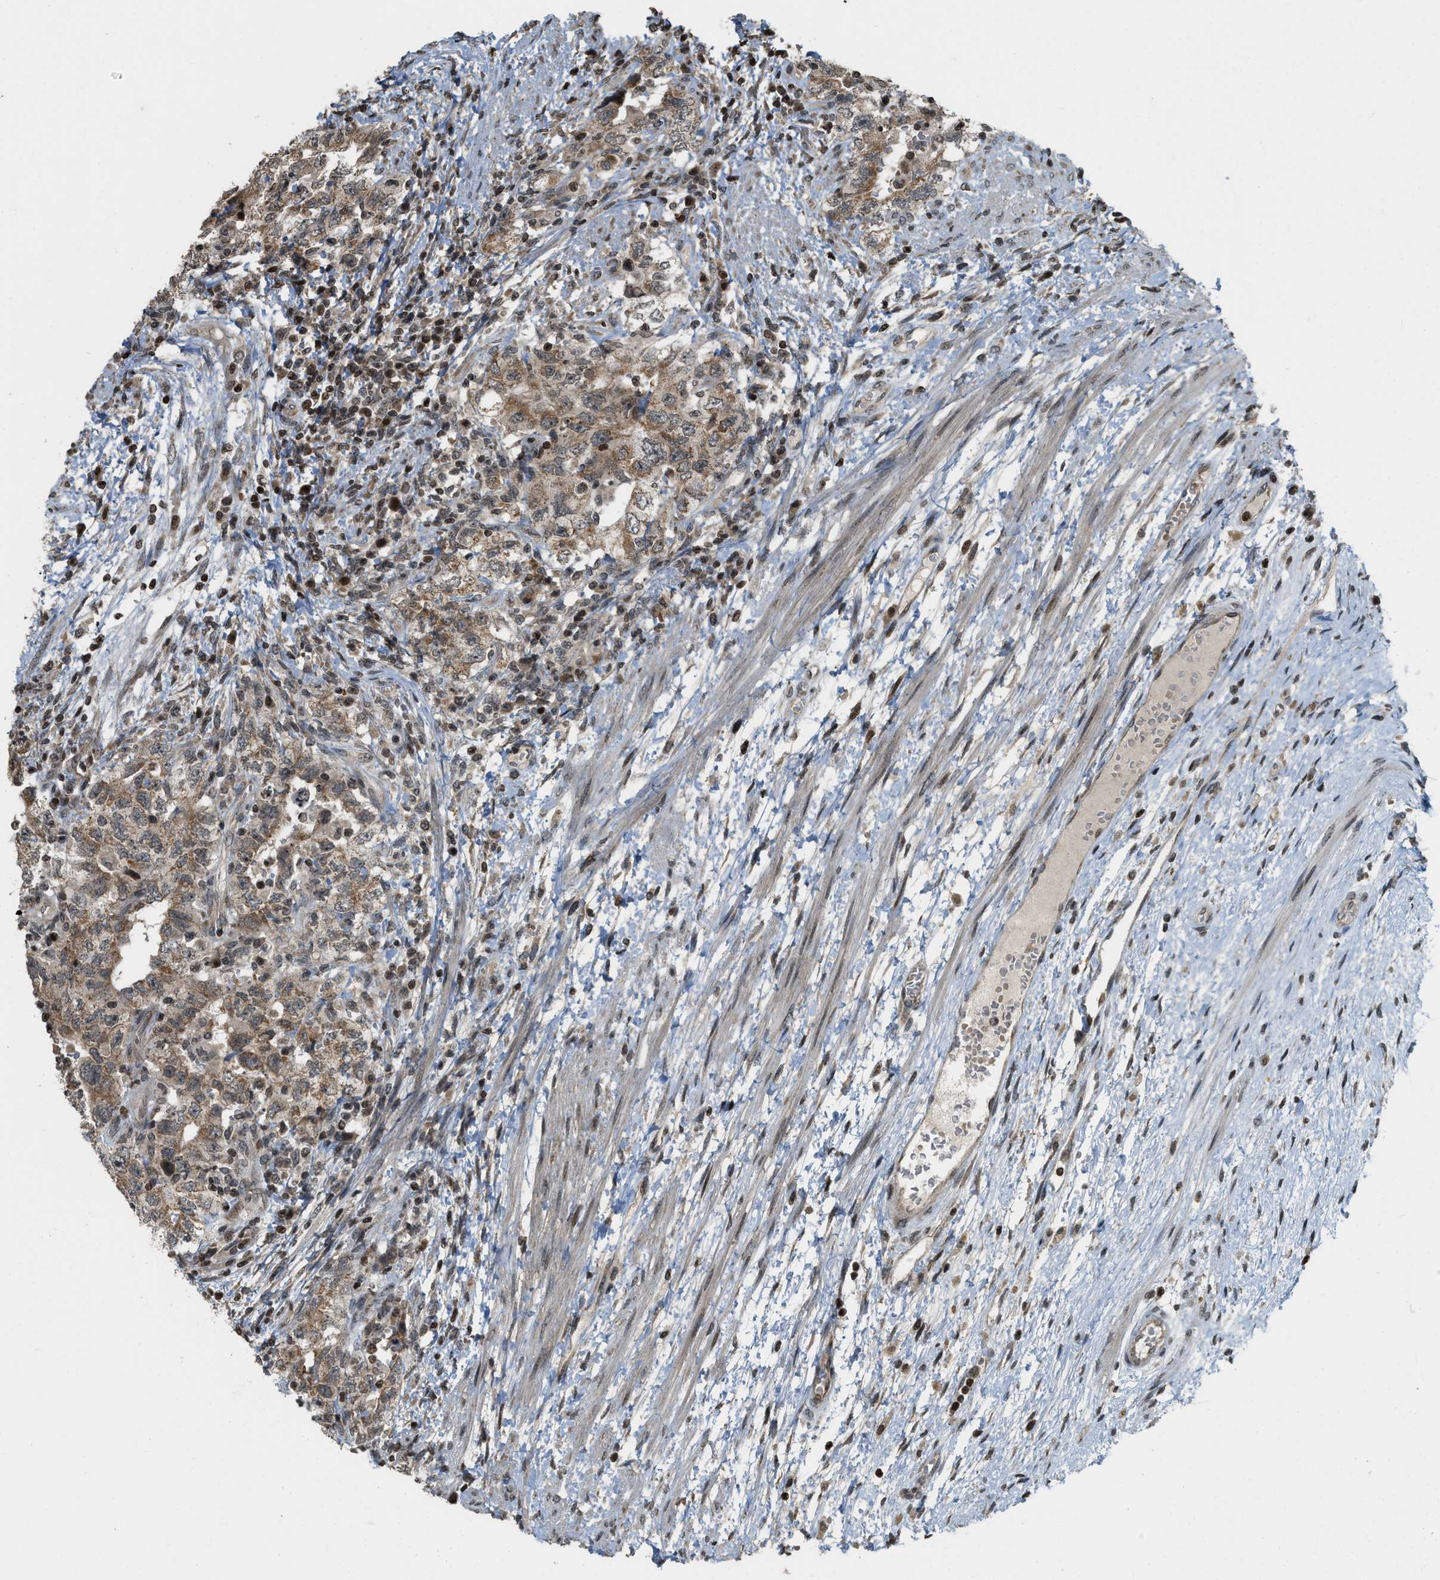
{"staining": {"intensity": "moderate", "quantity": ">75%", "location": "cytoplasmic/membranous,nuclear"}, "tissue": "testis cancer", "cell_type": "Tumor cells", "image_type": "cancer", "snomed": [{"axis": "morphology", "description": "Carcinoma, Embryonal, NOS"}, {"axis": "topography", "description": "Testis"}], "caption": "Protein expression analysis of testis cancer displays moderate cytoplasmic/membranous and nuclear staining in approximately >75% of tumor cells.", "gene": "SIAH1", "patient": {"sex": "male", "age": 26}}